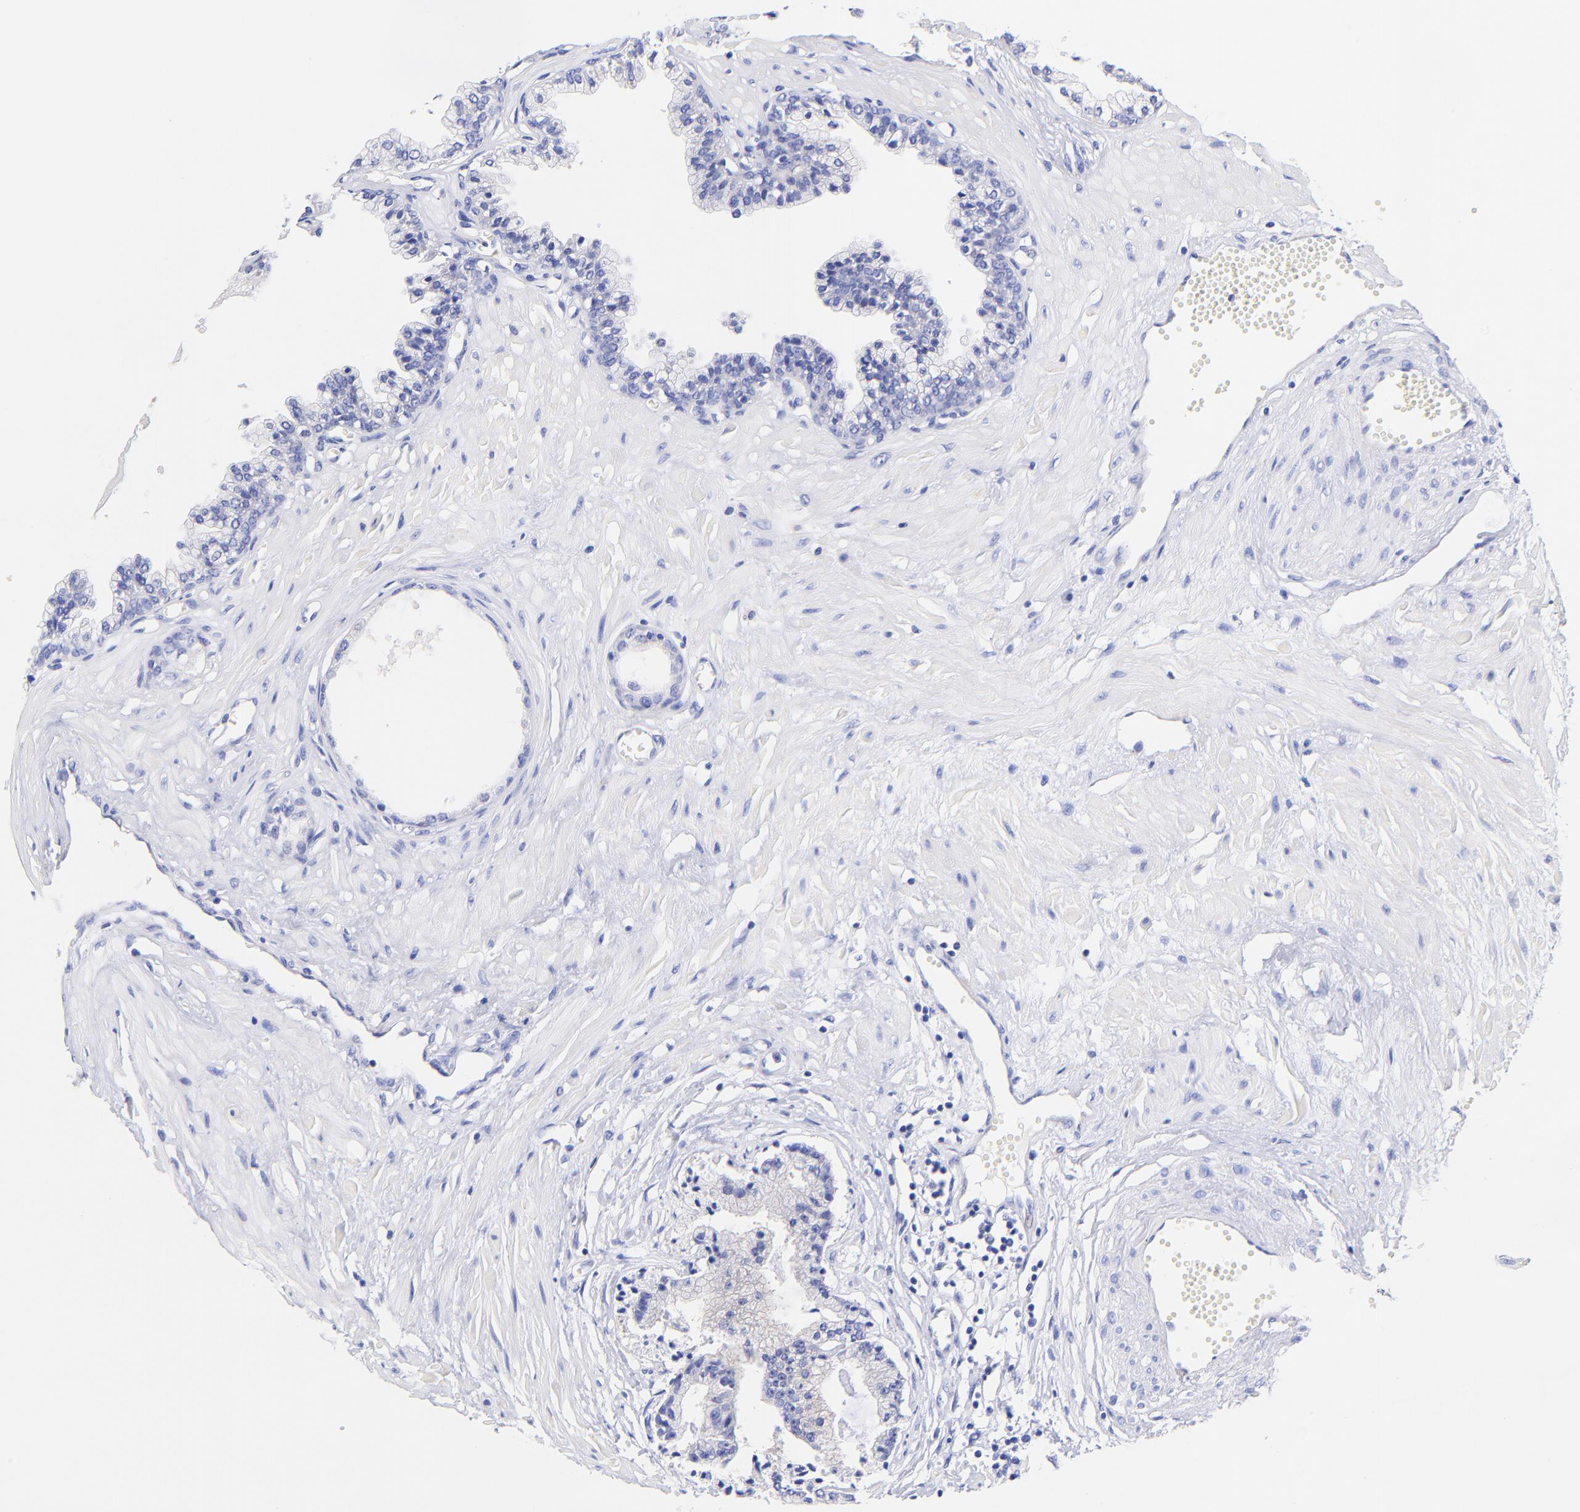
{"staining": {"intensity": "negative", "quantity": "none", "location": "none"}, "tissue": "prostate cancer", "cell_type": "Tumor cells", "image_type": "cancer", "snomed": [{"axis": "morphology", "description": "Adenocarcinoma, High grade"}, {"axis": "topography", "description": "Prostate"}], "caption": "Tumor cells show no significant protein positivity in prostate cancer. Brightfield microscopy of IHC stained with DAB (brown) and hematoxylin (blue), captured at high magnification.", "gene": "GPHN", "patient": {"sex": "male", "age": 56}}